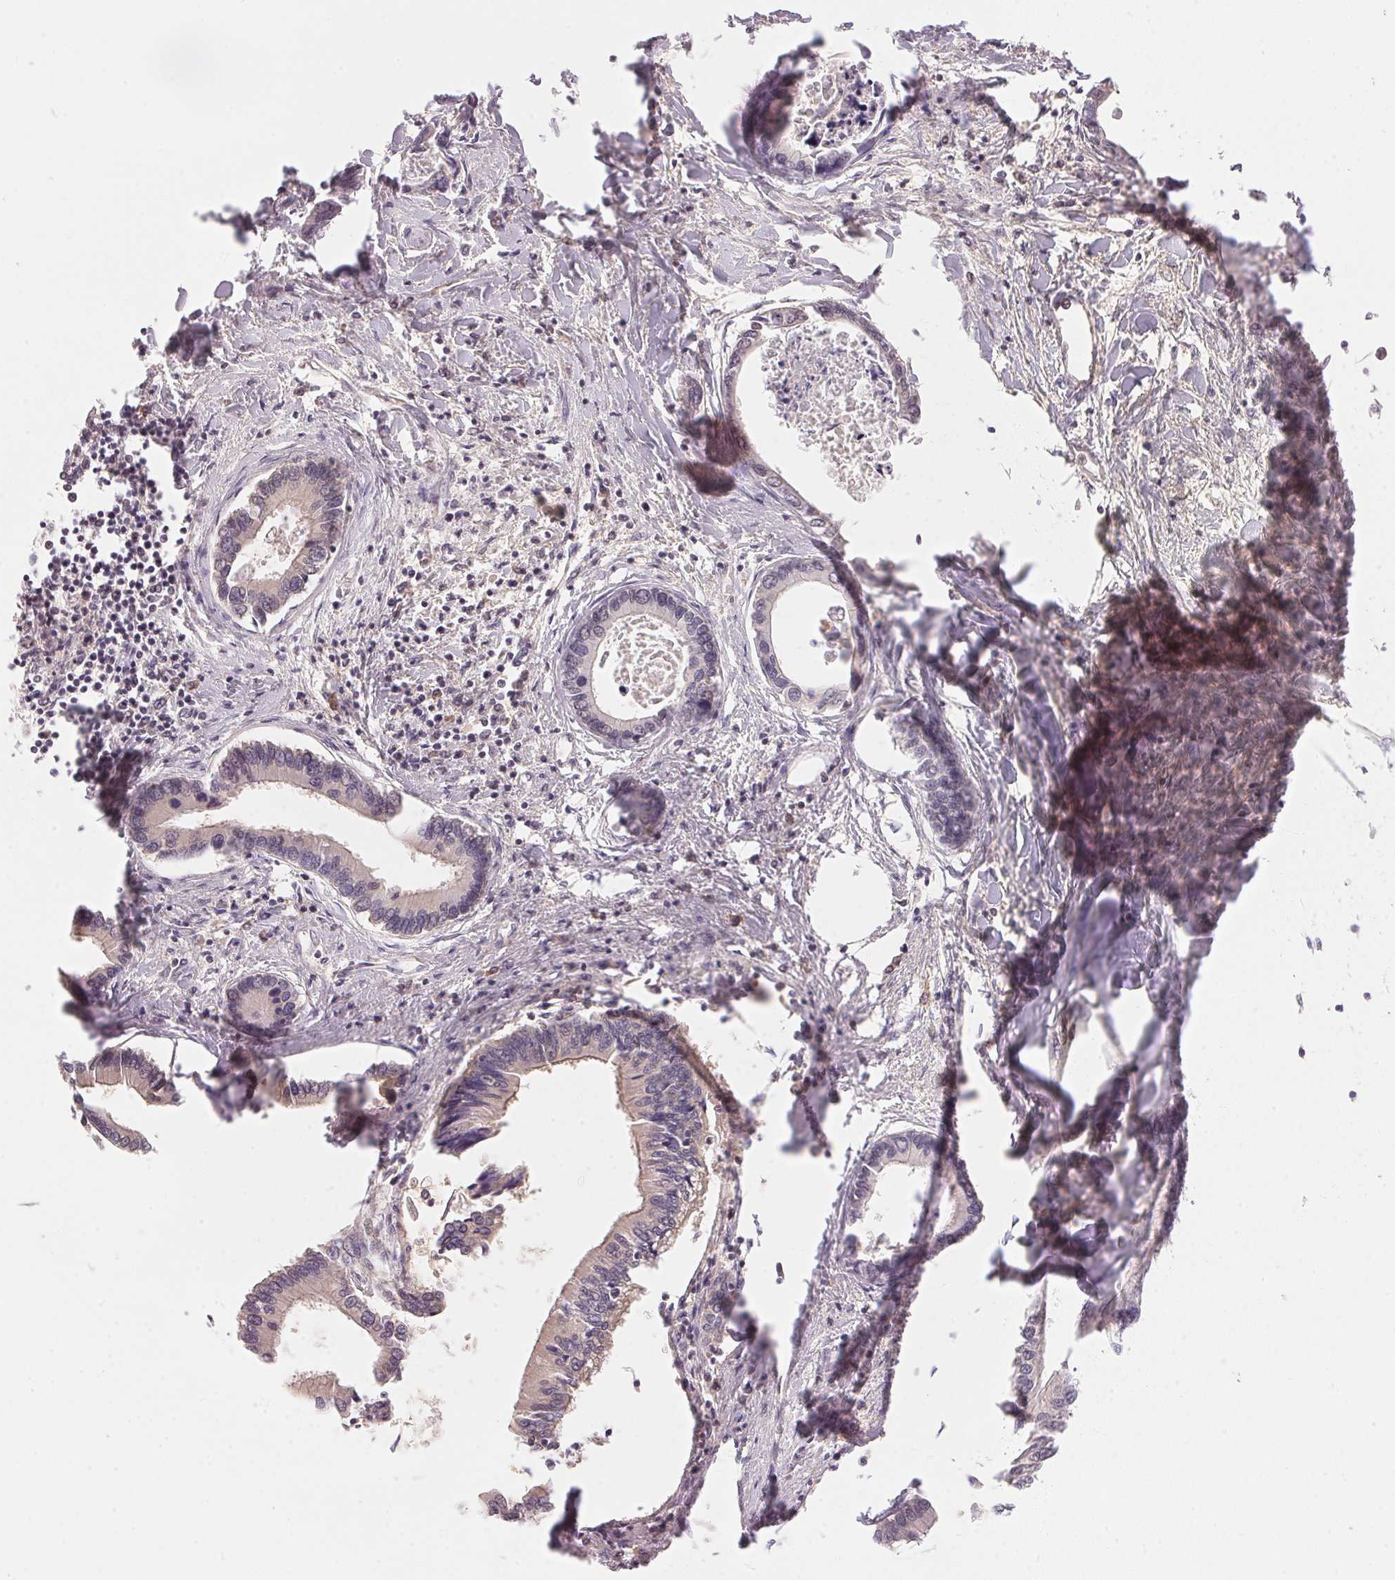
{"staining": {"intensity": "weak", "quantity": "<25%", "location": "cytoplasmic/membranous"}, "tissue": "liver cancer", "cell_type": "Tumor cells", "image_type": "cancer", "snomed": [{"axis": "morphology", "description": "Cholangiocarcinoma"}, {"axis": "topography", "description": "Liver"}], "caption": "This is an immunohistochemistry (IHC) image of human liver cancer (cholangiocarcinoma). There is no positivity in tumor cells.", "gene": "FNDC4", "patient": {"sex": "male", "age": 66}}